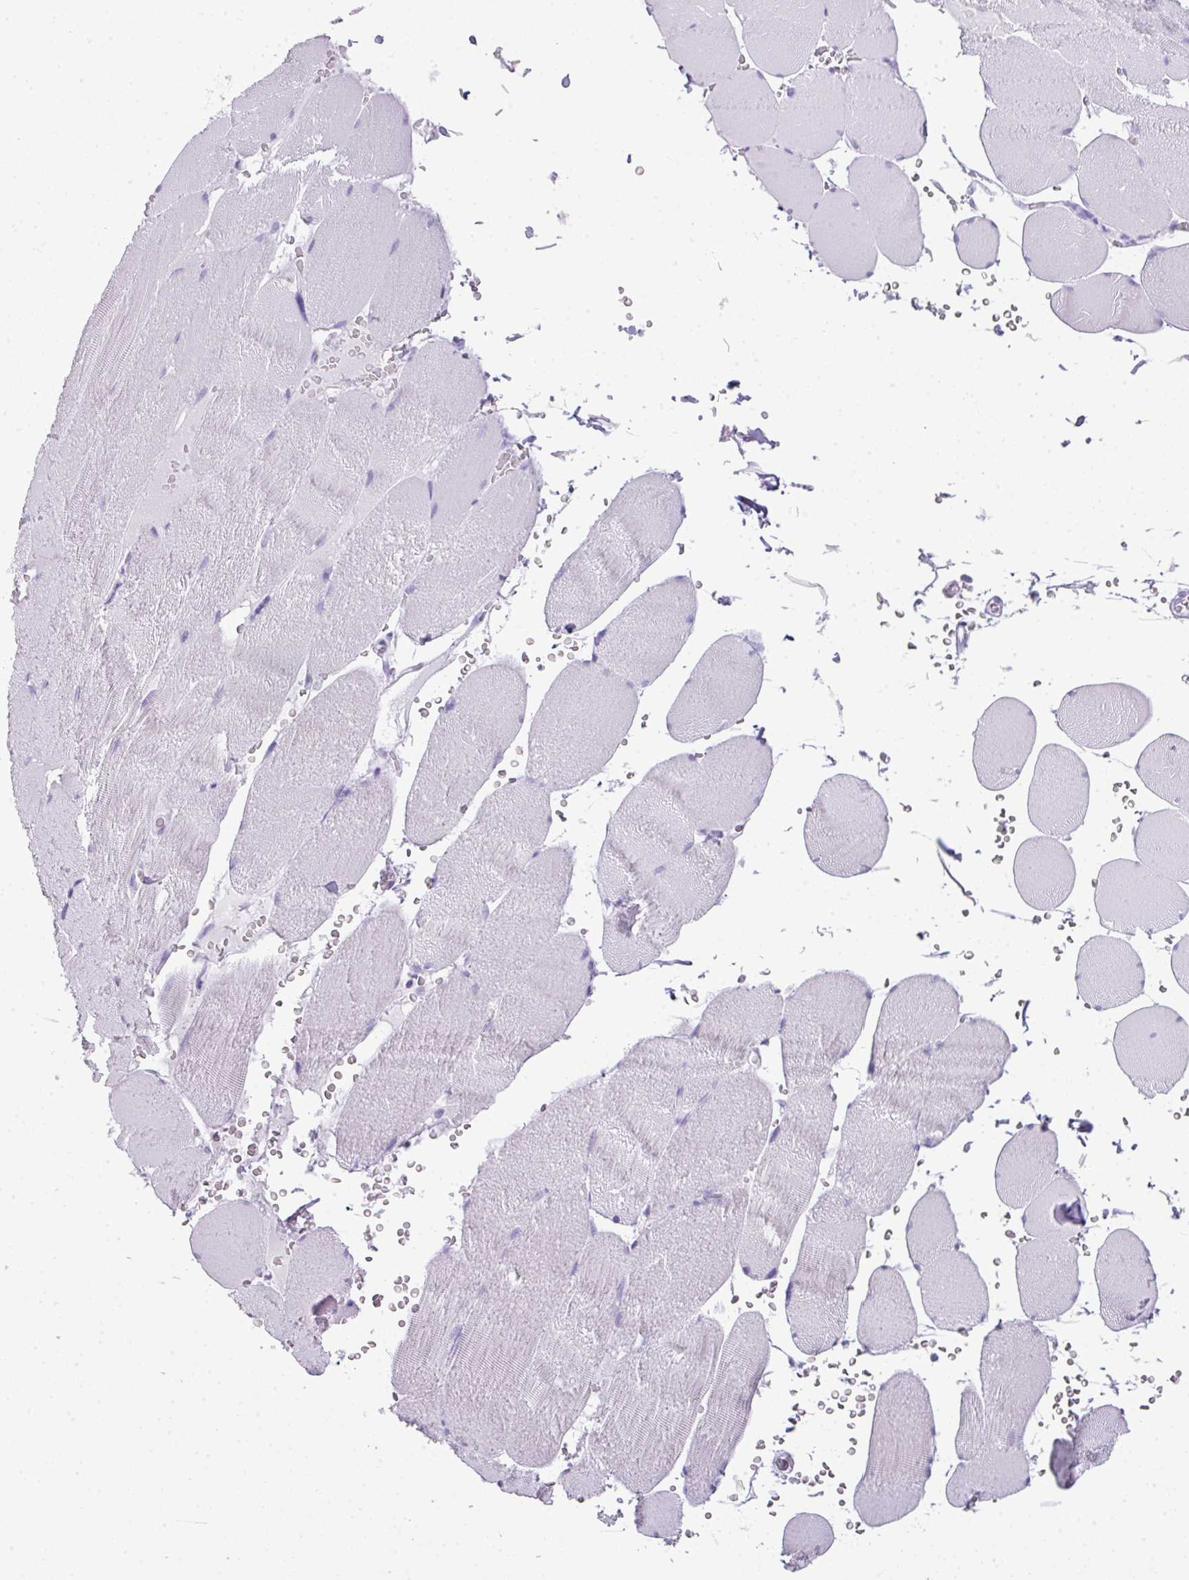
{"staining": {"intensity": "negative", "quantity": "none", "location": "none"}, "tissue": "skeletal muscle", "cell_type": "Myocytes", "image_type": "normal", "snomed": [{"axis": "morphology", "description": "Normal tissue, NOS"}, {"axis": "topography", "description": "Skeletal muscle"}, {"axis": "topography", "description": "Head-Neck"}], "caption": "Myocytes are negative for brown protein staining in benign skeletal muscle. Brightfield microscopy of immunohistochemistry stained with DAB (brown) and hematoxylin (blue), captured at high magnification.", "gene": "TNP1", "patient": {"sex": "male", "age": 66}}